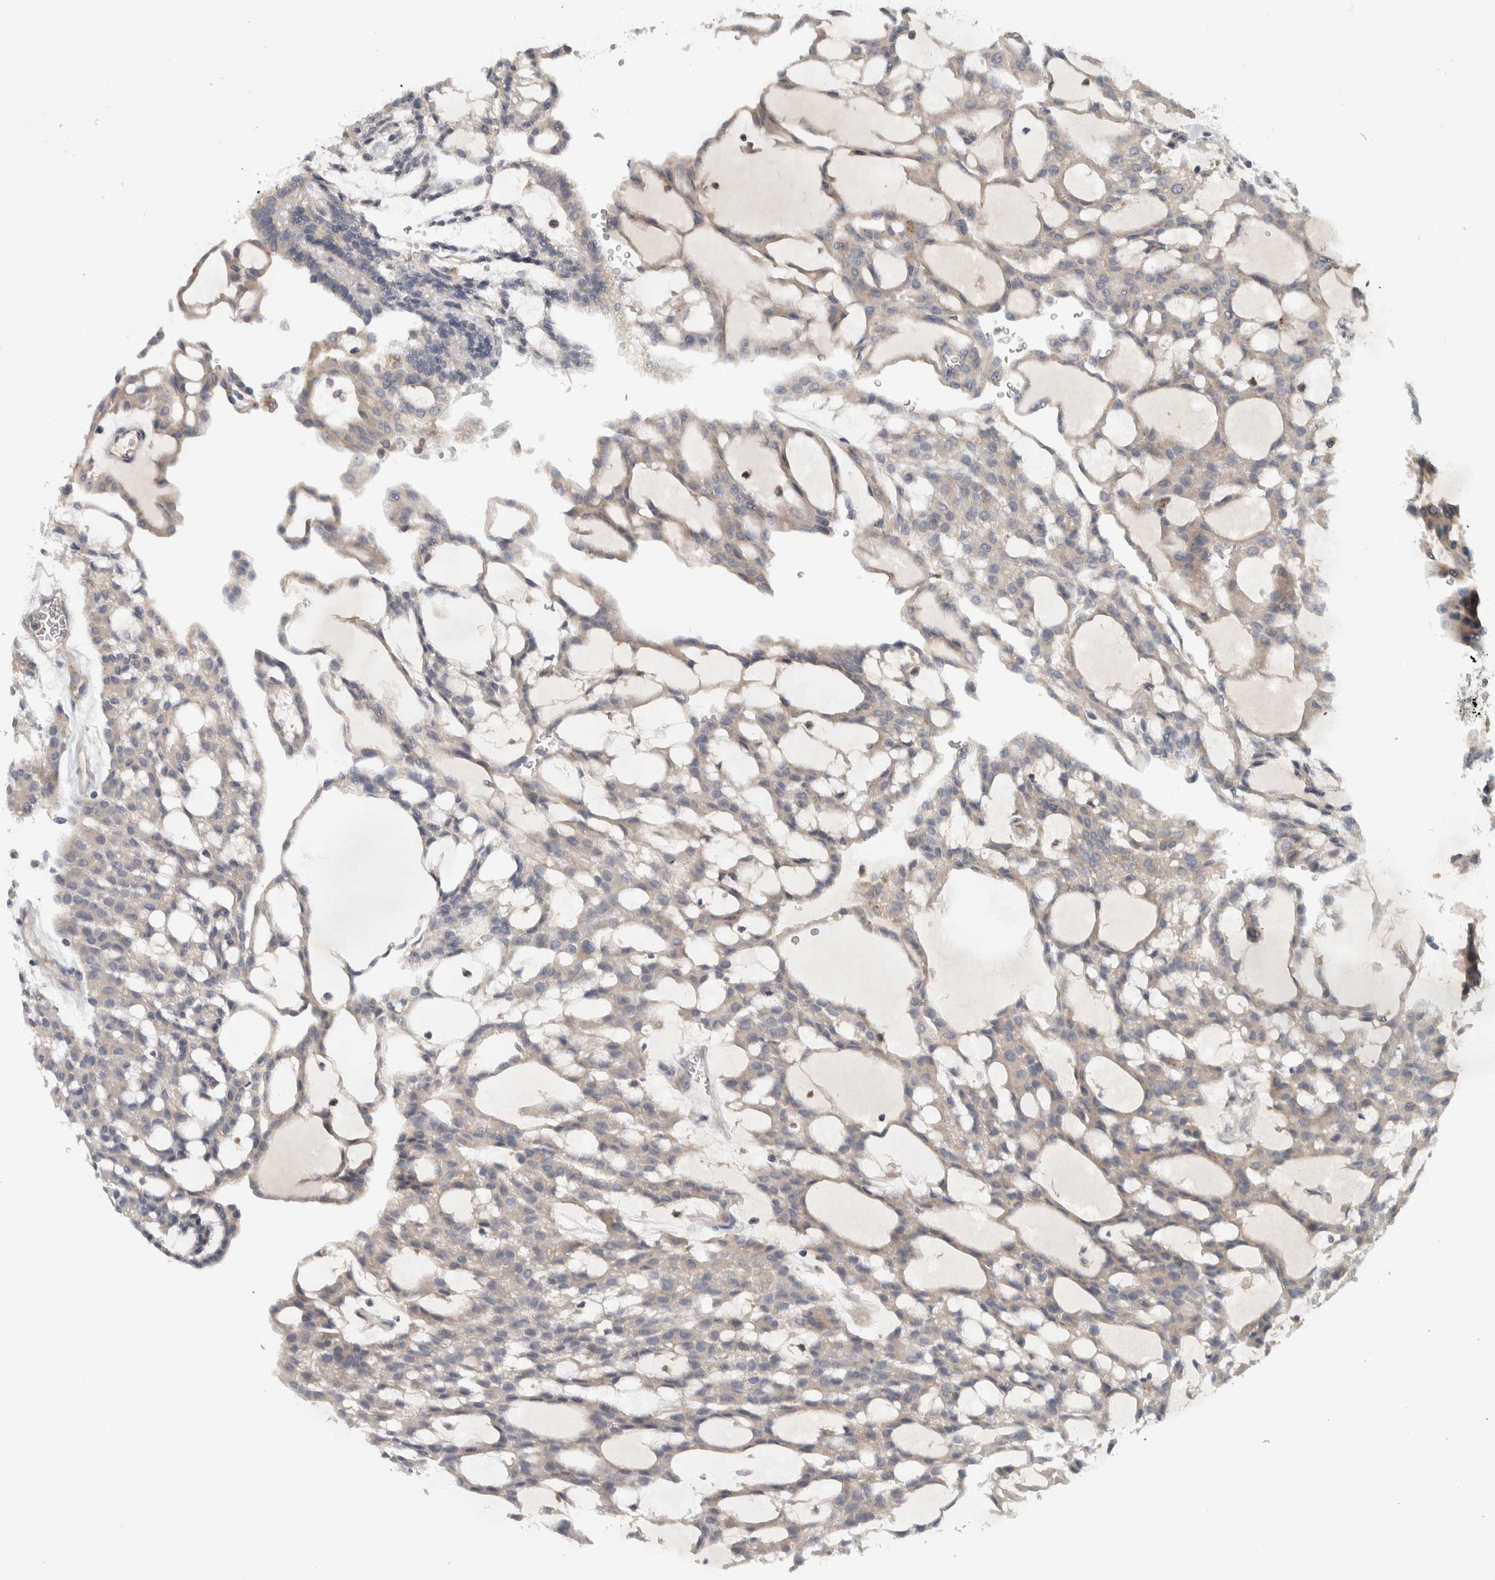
{"staining": {"intensity": "negative", "quantity": "none", "location": "none"}, "tissue": "renal cancer", "cell_type": "Tumor cells", "image_type": "cancer", "snomed": [{"axis": "morphology", "description": "Adenocarcinoma, NOS"}, {"axis": "topography", "description": "Kidney"}], "caption": "The image displays no significant staining in tumor cells of renal cancer (adenocarcinoma).", "gene": "ADPRM", "patient": {"sex": "male", "age": 63}}